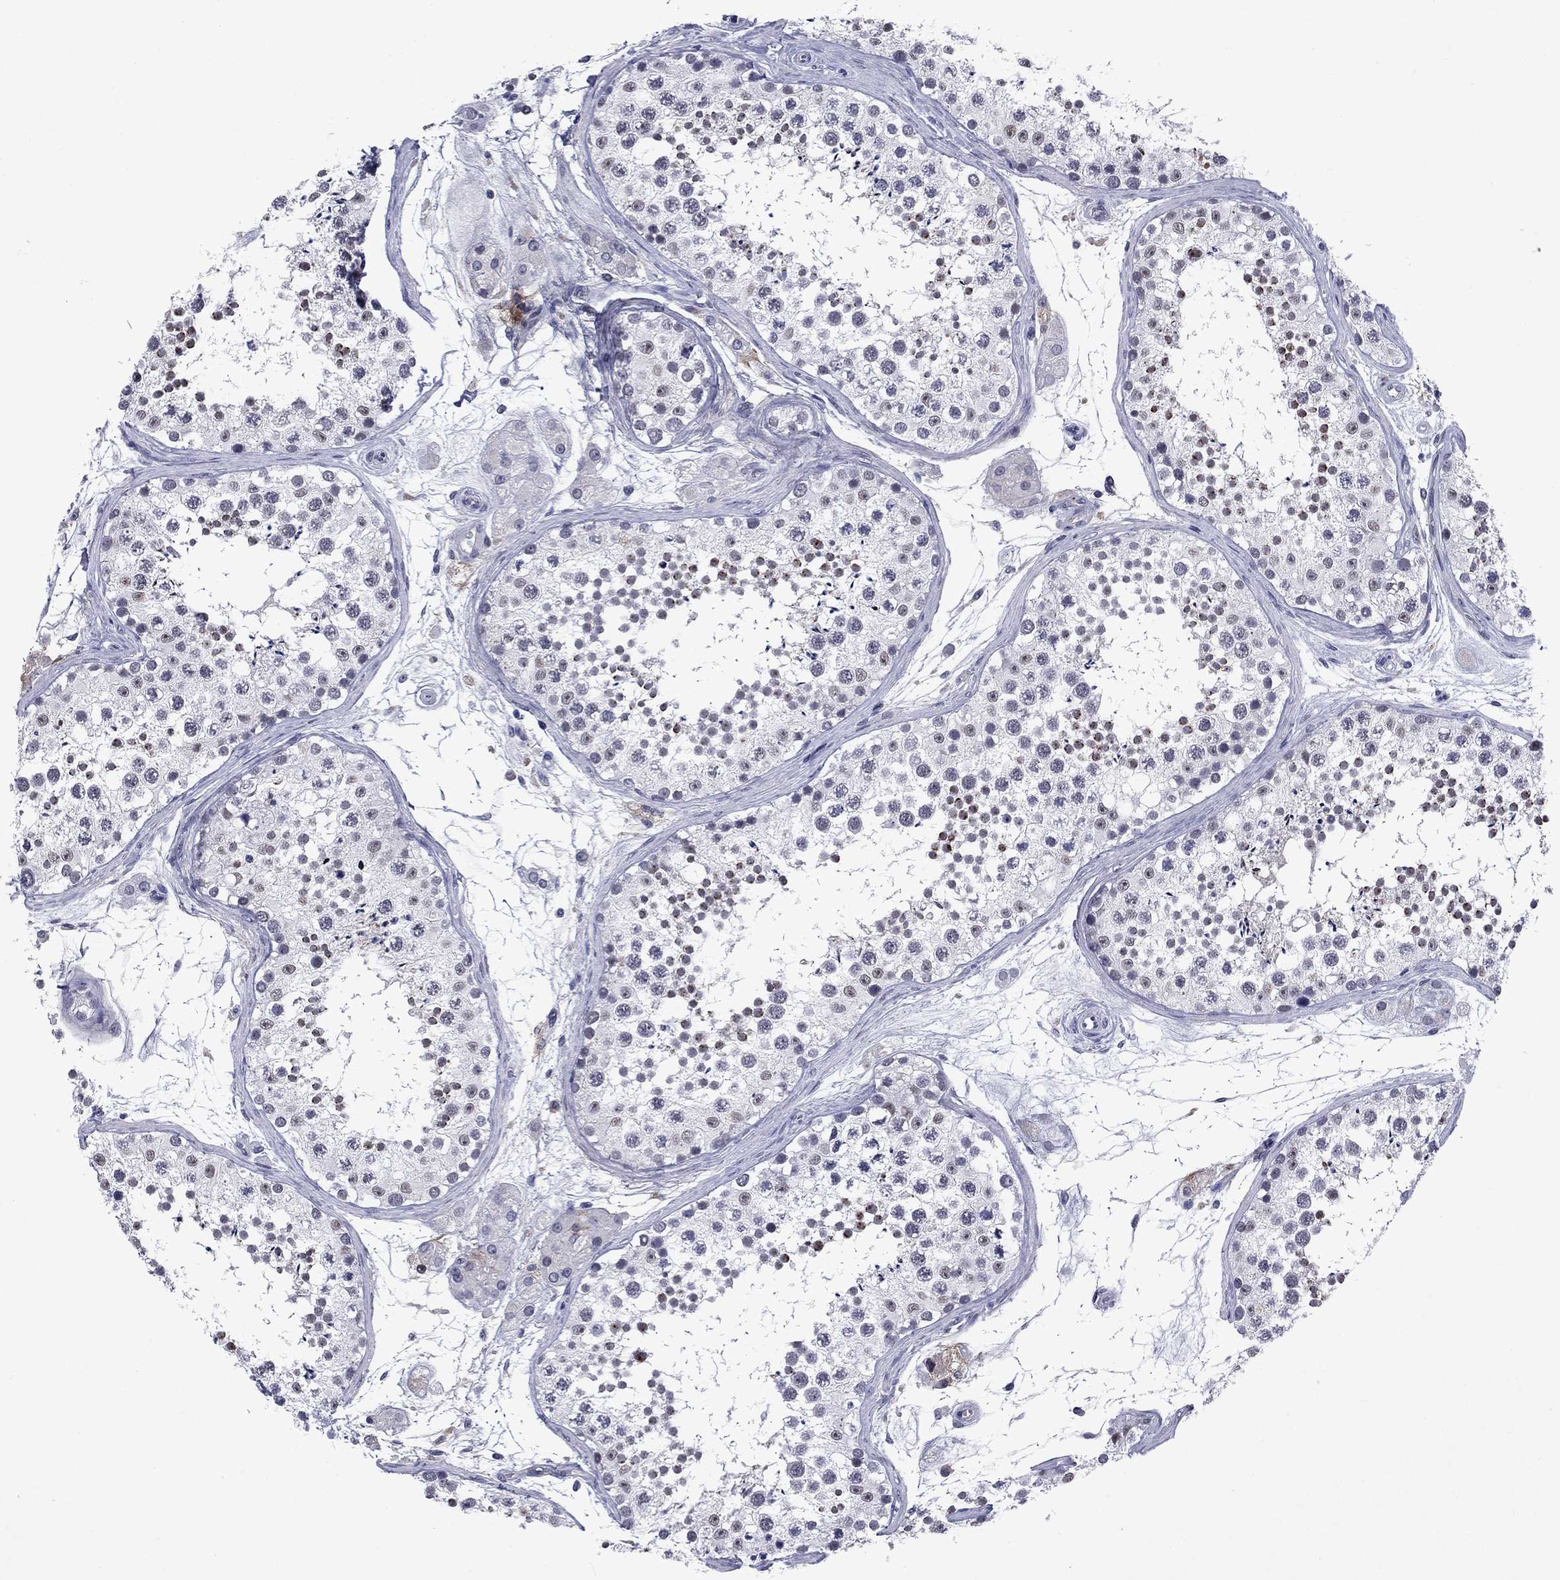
{"staining": {"intensity": "moderate", "quantity": "<25%", "location": "cytoplasmic/membranous,nuclear"}, "tissue": "testis", "cell_type": "Cells in seminiferous ducts", "image_type": "normal", "snomed": [{"axis": "morphology", "description": "Normal tissue, NOS"}, {"axis": "topography", "description": "Testis"}], "caption": "A brown stain labels moderate cytoplasmic/membranous,nuclear staining of a protein in cells in seminiferous ducts of normal testis. The staining is performed using DAB brown chromogen to label protein expression. The nuclei are counter-stained blue using hematoxylin.", "gene": "ECM1", "patient": {"sex": "male", "age": 41}}